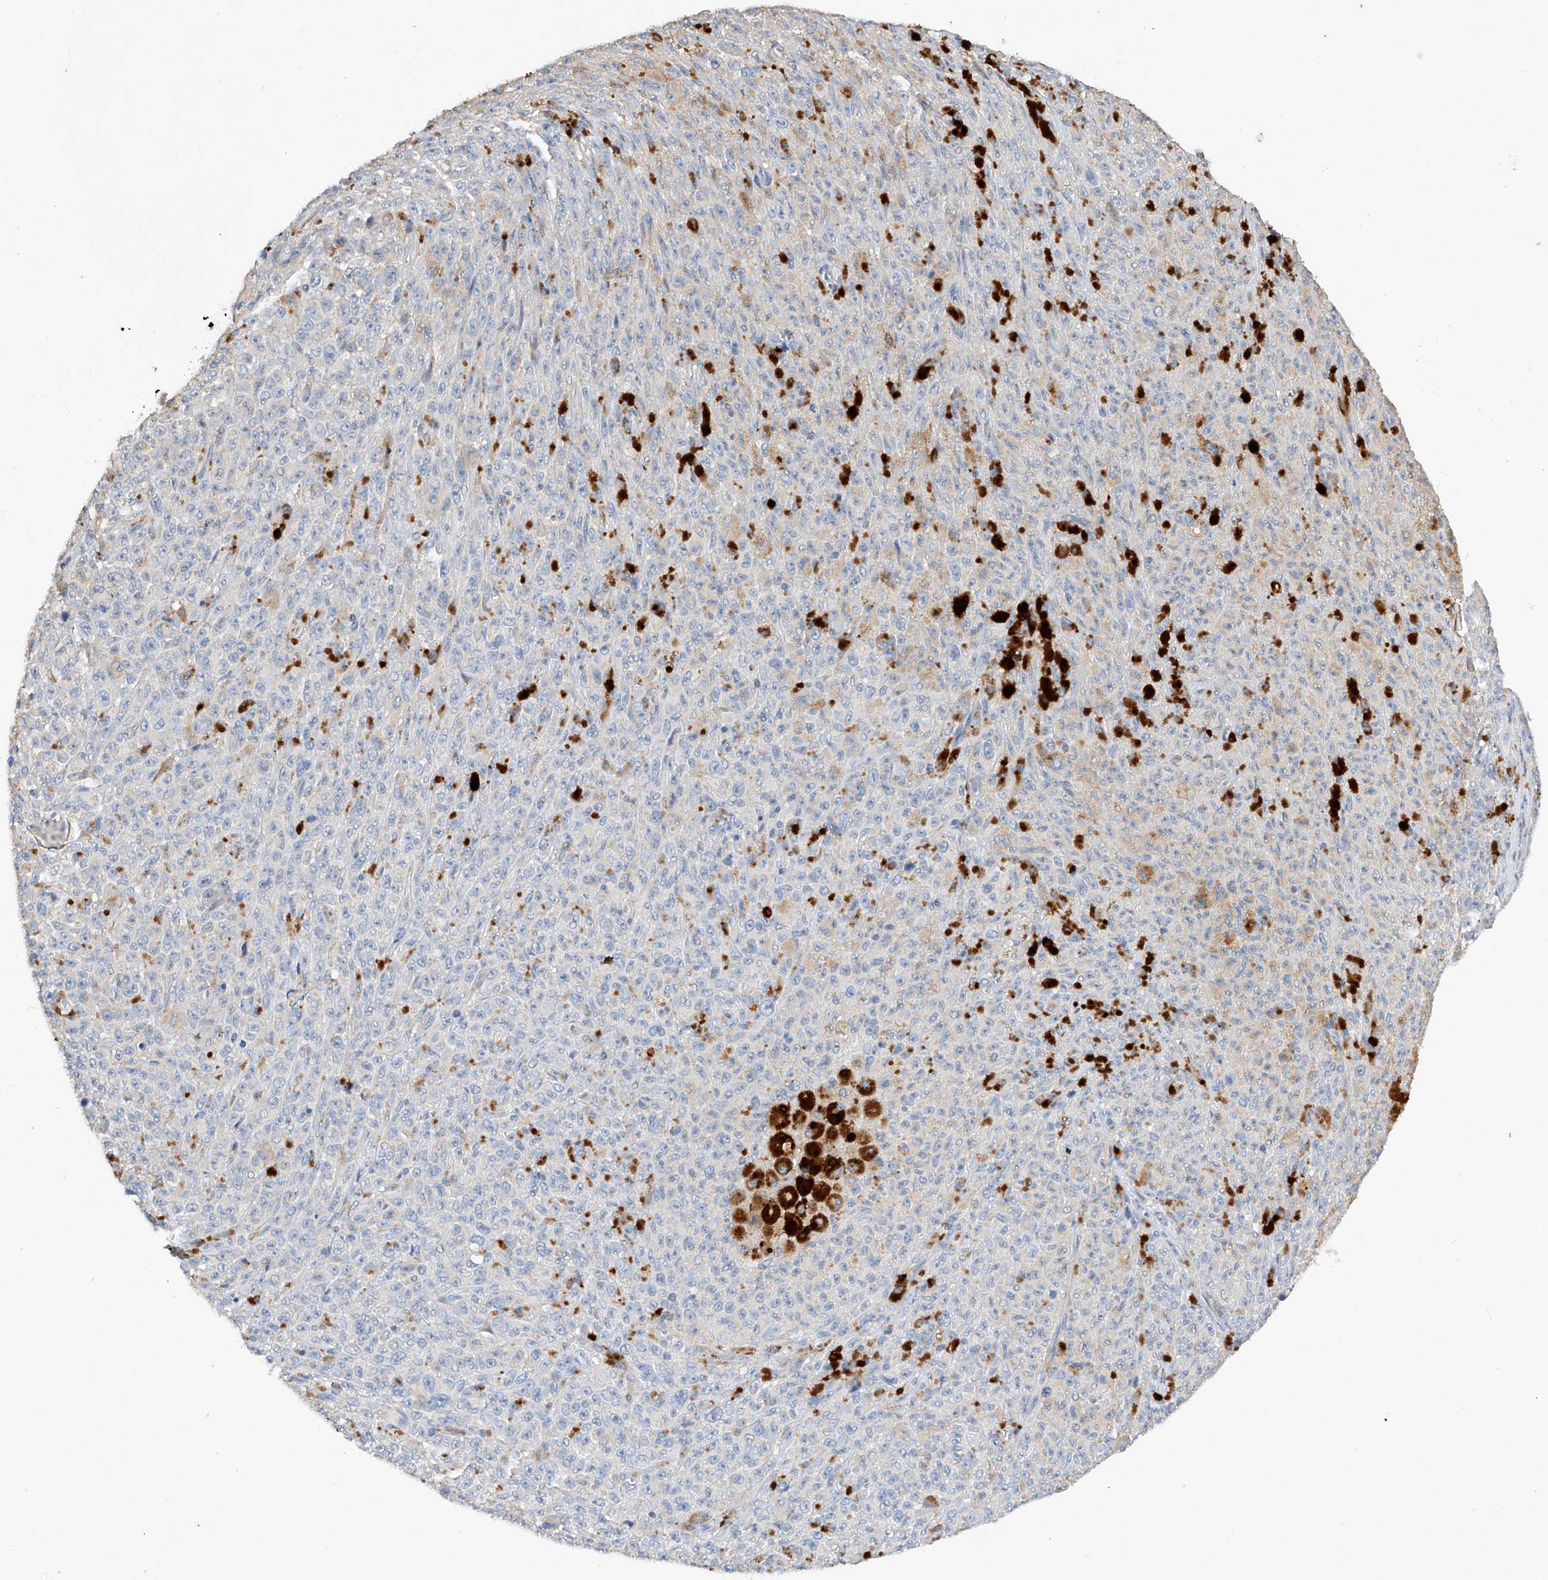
{"staining": {"intensity": "negative", "quantity": "none", "location": "none"}, "tissue": "melanoma", "cell_type": "Tumor cells", "image_type": "cancer", "snomed": [{"axis": "morphology", "description": "Malignant melanoma, NOS"}, {"axis": "topography", "description": "Skin"}], "caption": "DAB immunohistochemical staining of human malignant melanoma exhibits no significant positivity in tumor cells.", "gene": "AMD1", "patient": {"sex": "female", "age": 82}}